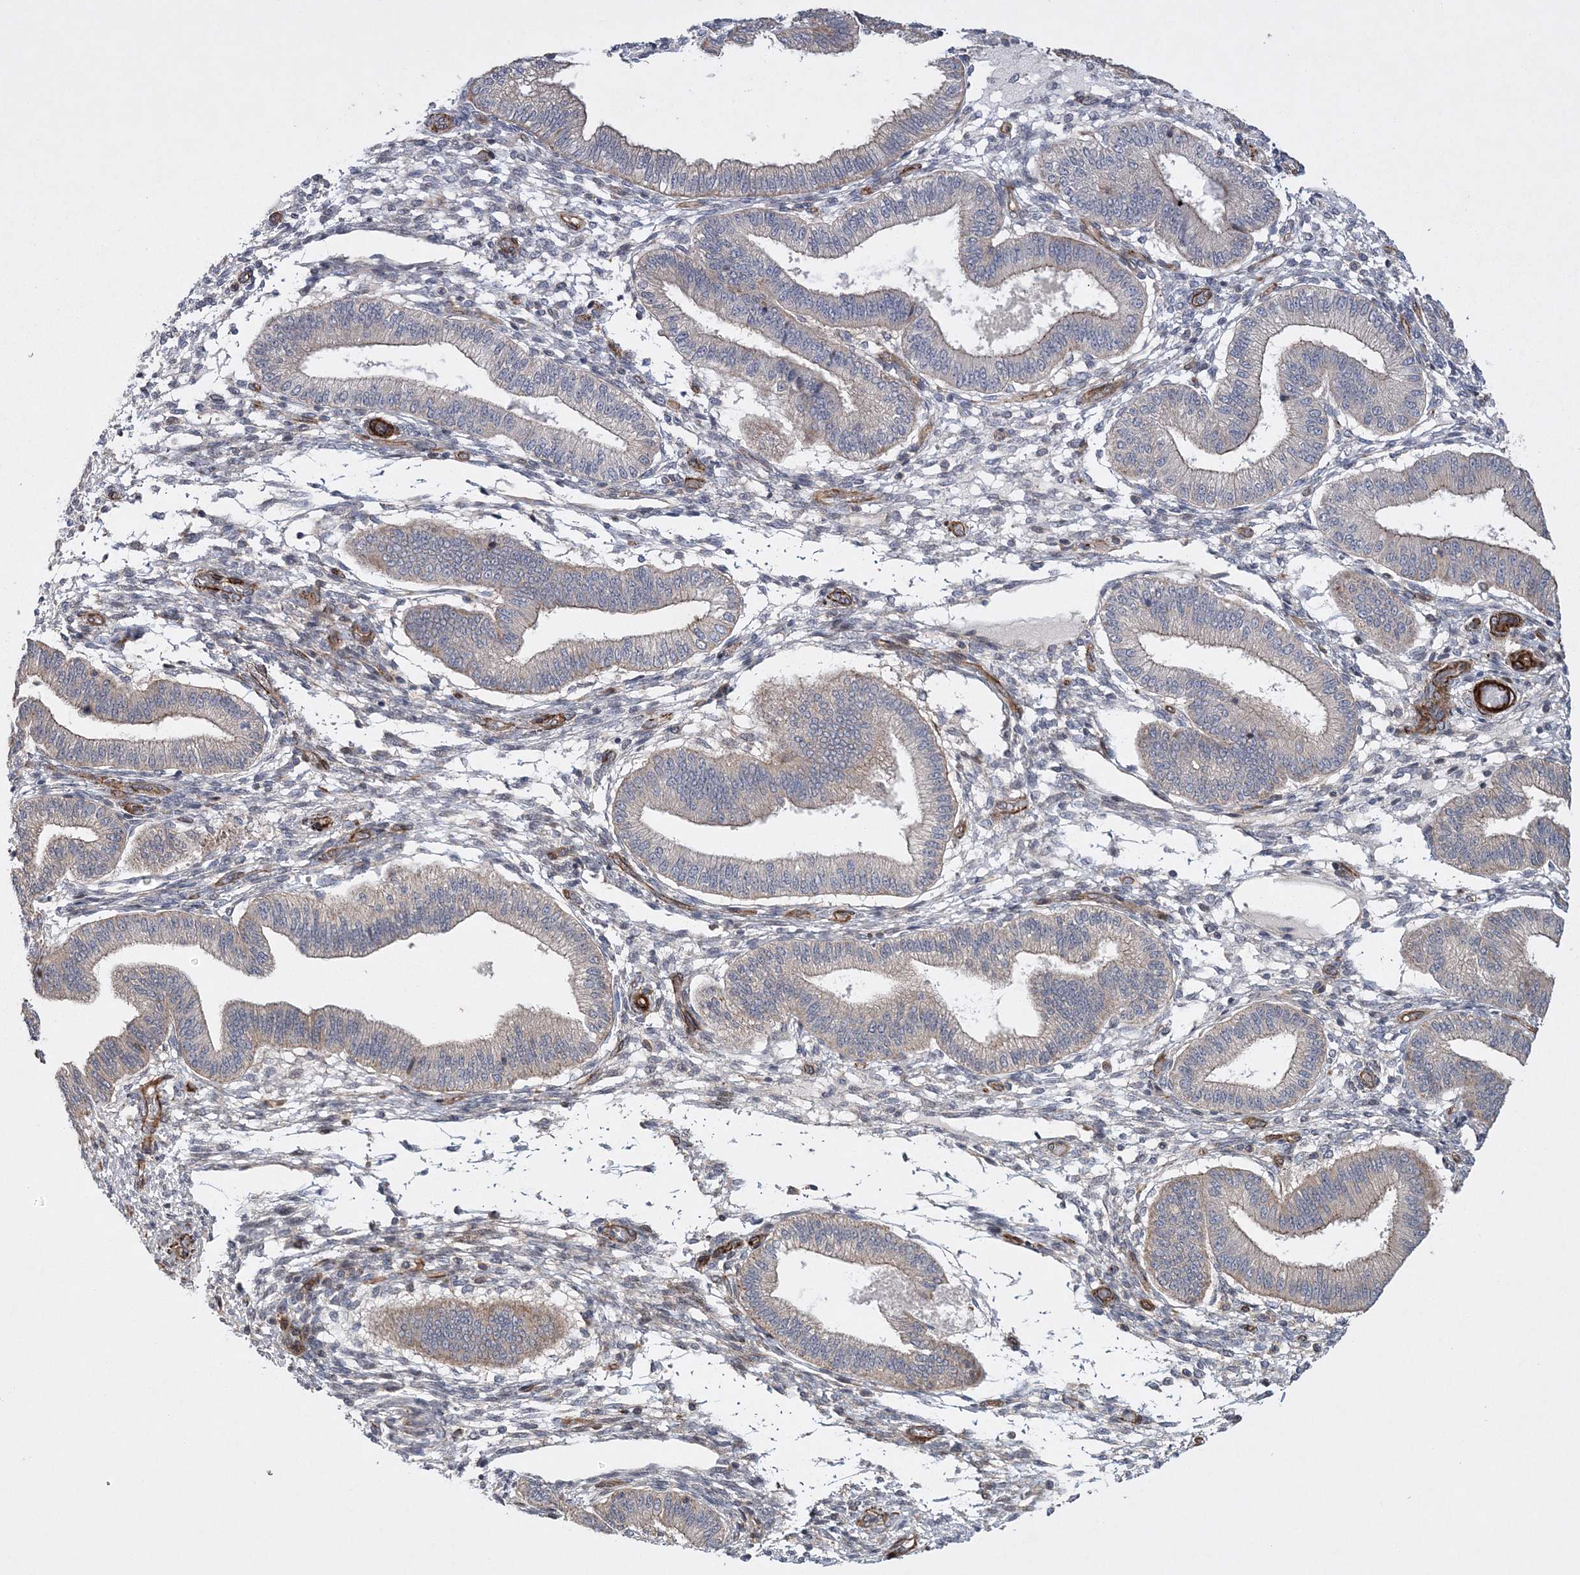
{"staining": {"intensity": "negative", "quantity": "none", "location": "none"}, "tissue": "endometrium", "cell_type": "Cells in endometrial stroma", "image_type": "normal", "snomed": [{"axis": "morphology", "description": "Normal tissue, NOS"}, {"axis": "topography", "description": "Endometrium"}], "caption": "DAB immunohistochemical staining of benign endometrium shows no significant expression in cells in endometrial stroma.", "gene": "ARSJ", "patient": {"sex": "female", "age": 39}}